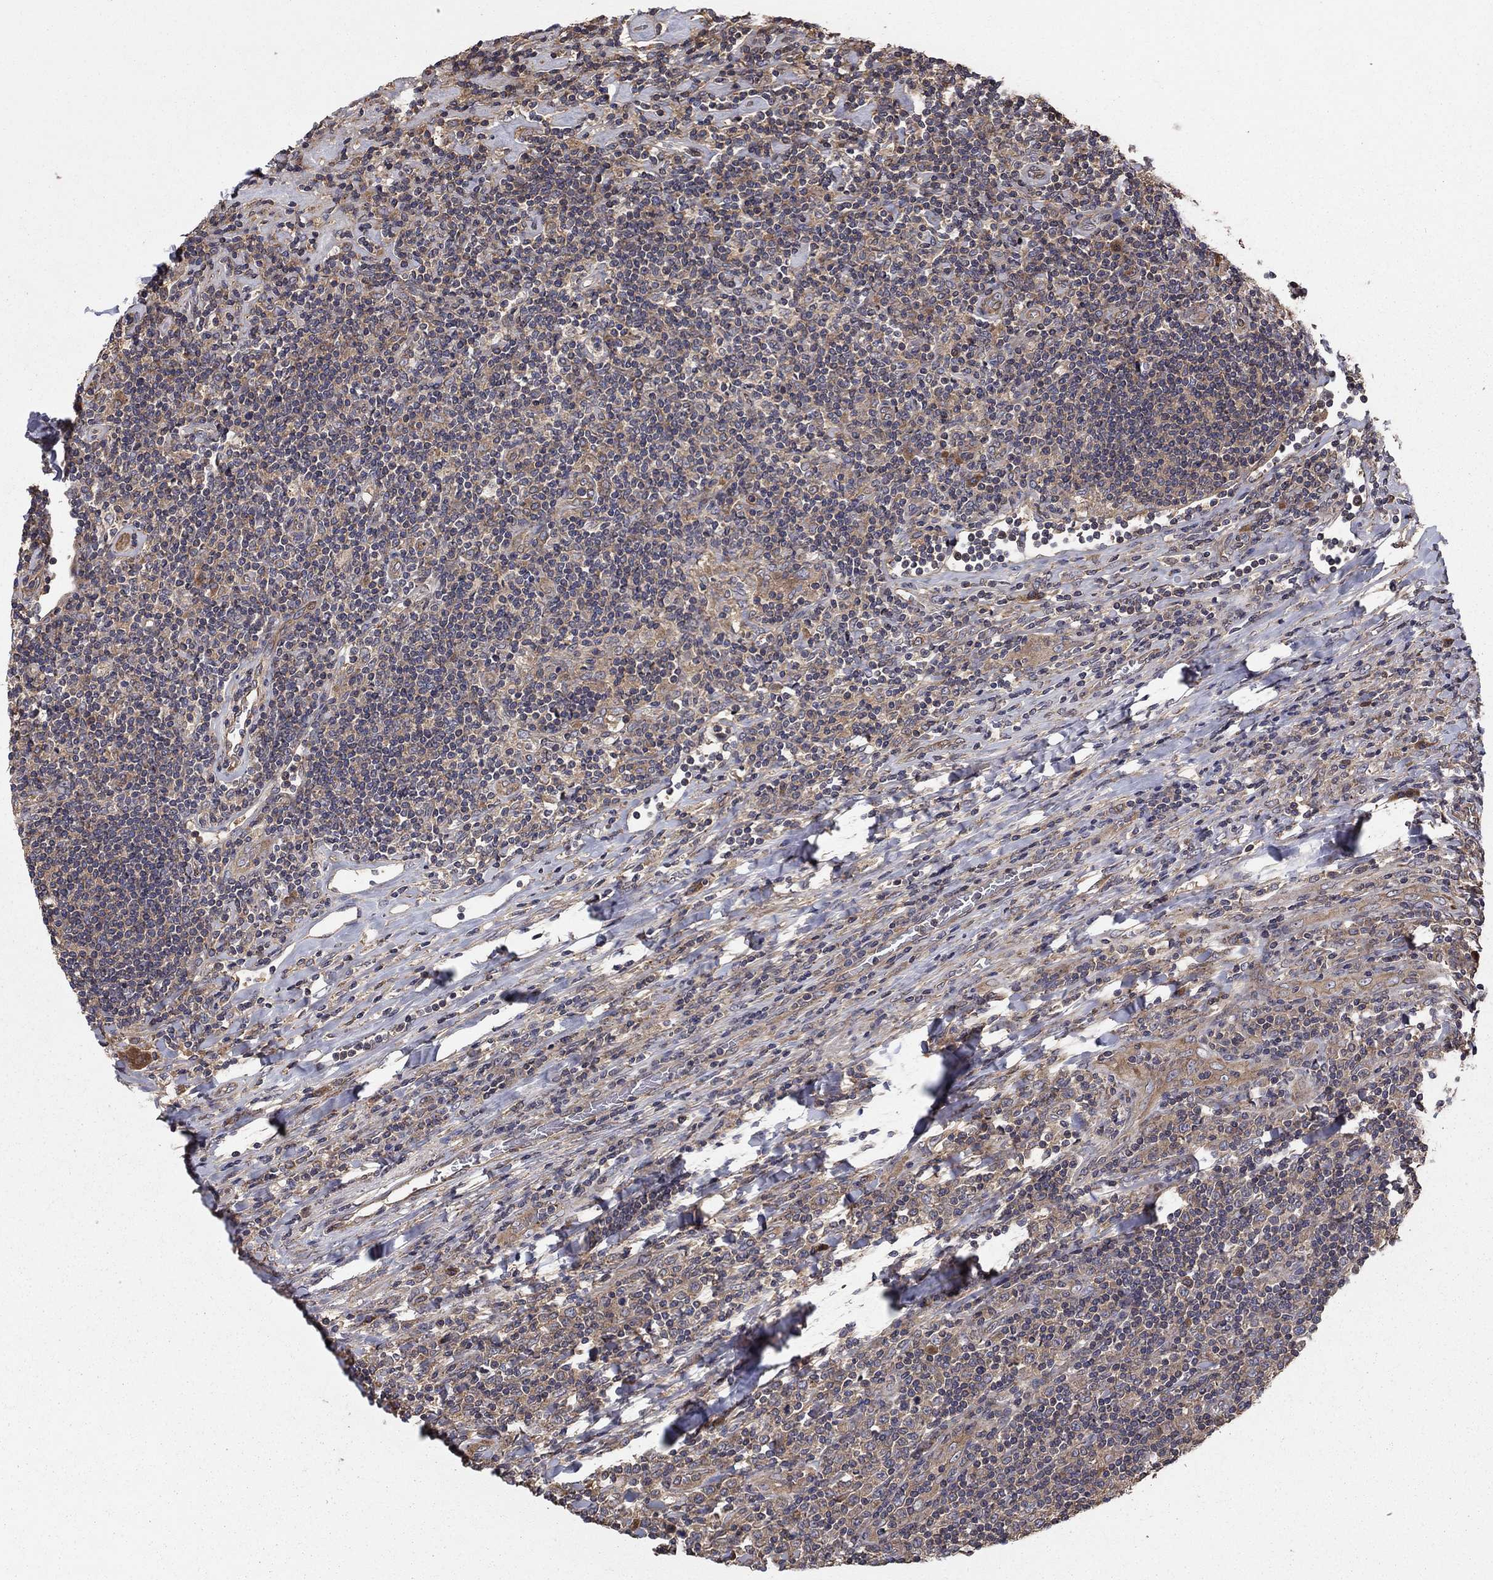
{"staining": {"intensity": "weak", "quantity": ">75%", "location": "cytoplasmic/membranous"}, "tissue": "lymphoma", "cell_type": "Tumor cells", "image_type": "cancer", "snomed": [{"axis": "morphology", "description": "Hodgkin's disease, NOS"}, {"axis": "topography", "description": "Lymph node"}], "caption": "DAB (3,3'-diaminobenzidine) immunohistochemical staining of human lymphoma exhibits weak cytoplasmic/membranous protein expression in approximately >75% of tumor cells.", "gene": "BABAM2", "patient": {"sex": "male", "age": 40}}